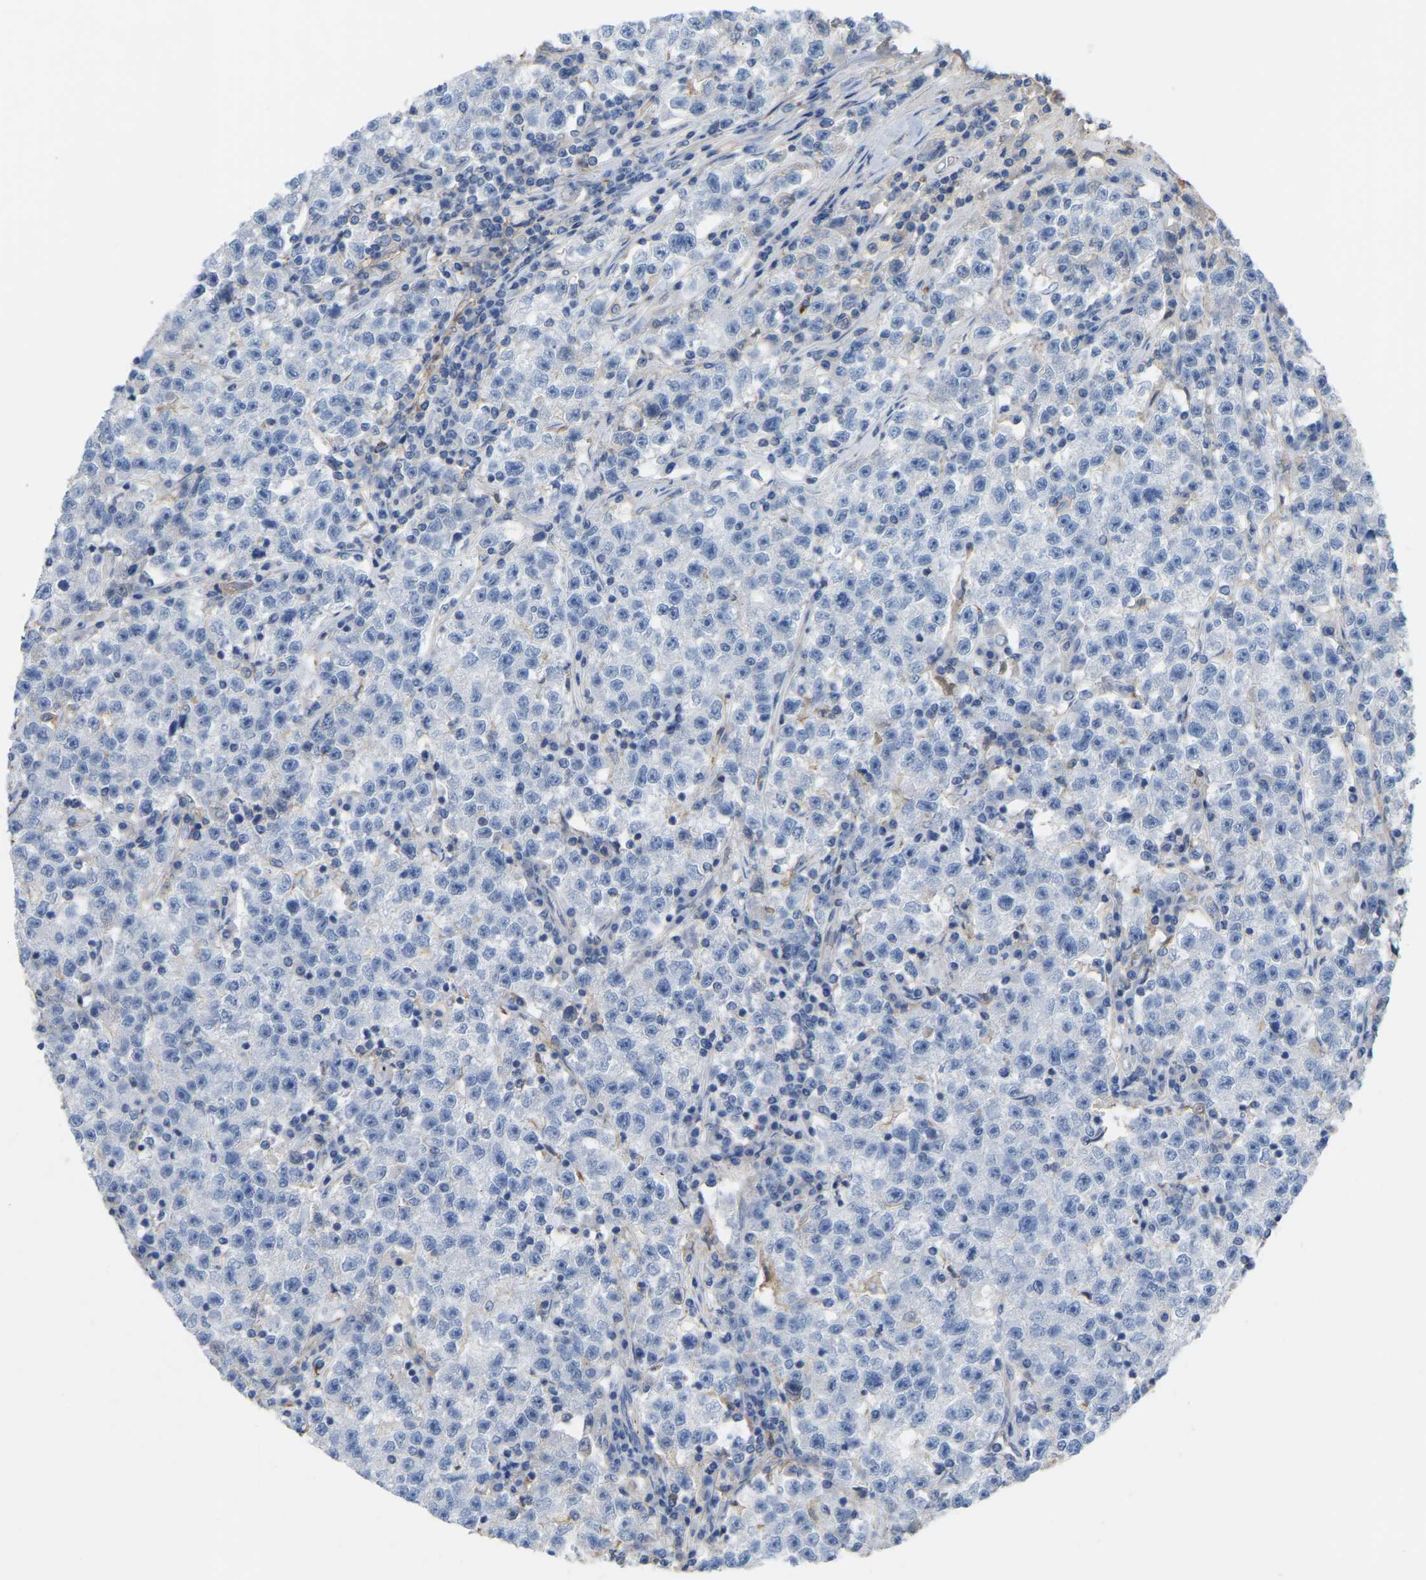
{"staining": {"intensity": "negative", "quantity": "none", "location": "none"}, "tissue": "testis cancer", "cell_type": "Tumor cells", "image_type": "cancer", "snomed": [{"axis": "morphology", "description": "Seminoma, NOS"}, {"axis": "topography", "description": "Testis"}], "caption": "DAB immunohistochemical staining of testis cancer reveals no significant positivity in tumor cells.", "gene": "ZNF449", "patient": {"sex": "male", "age": 22}}